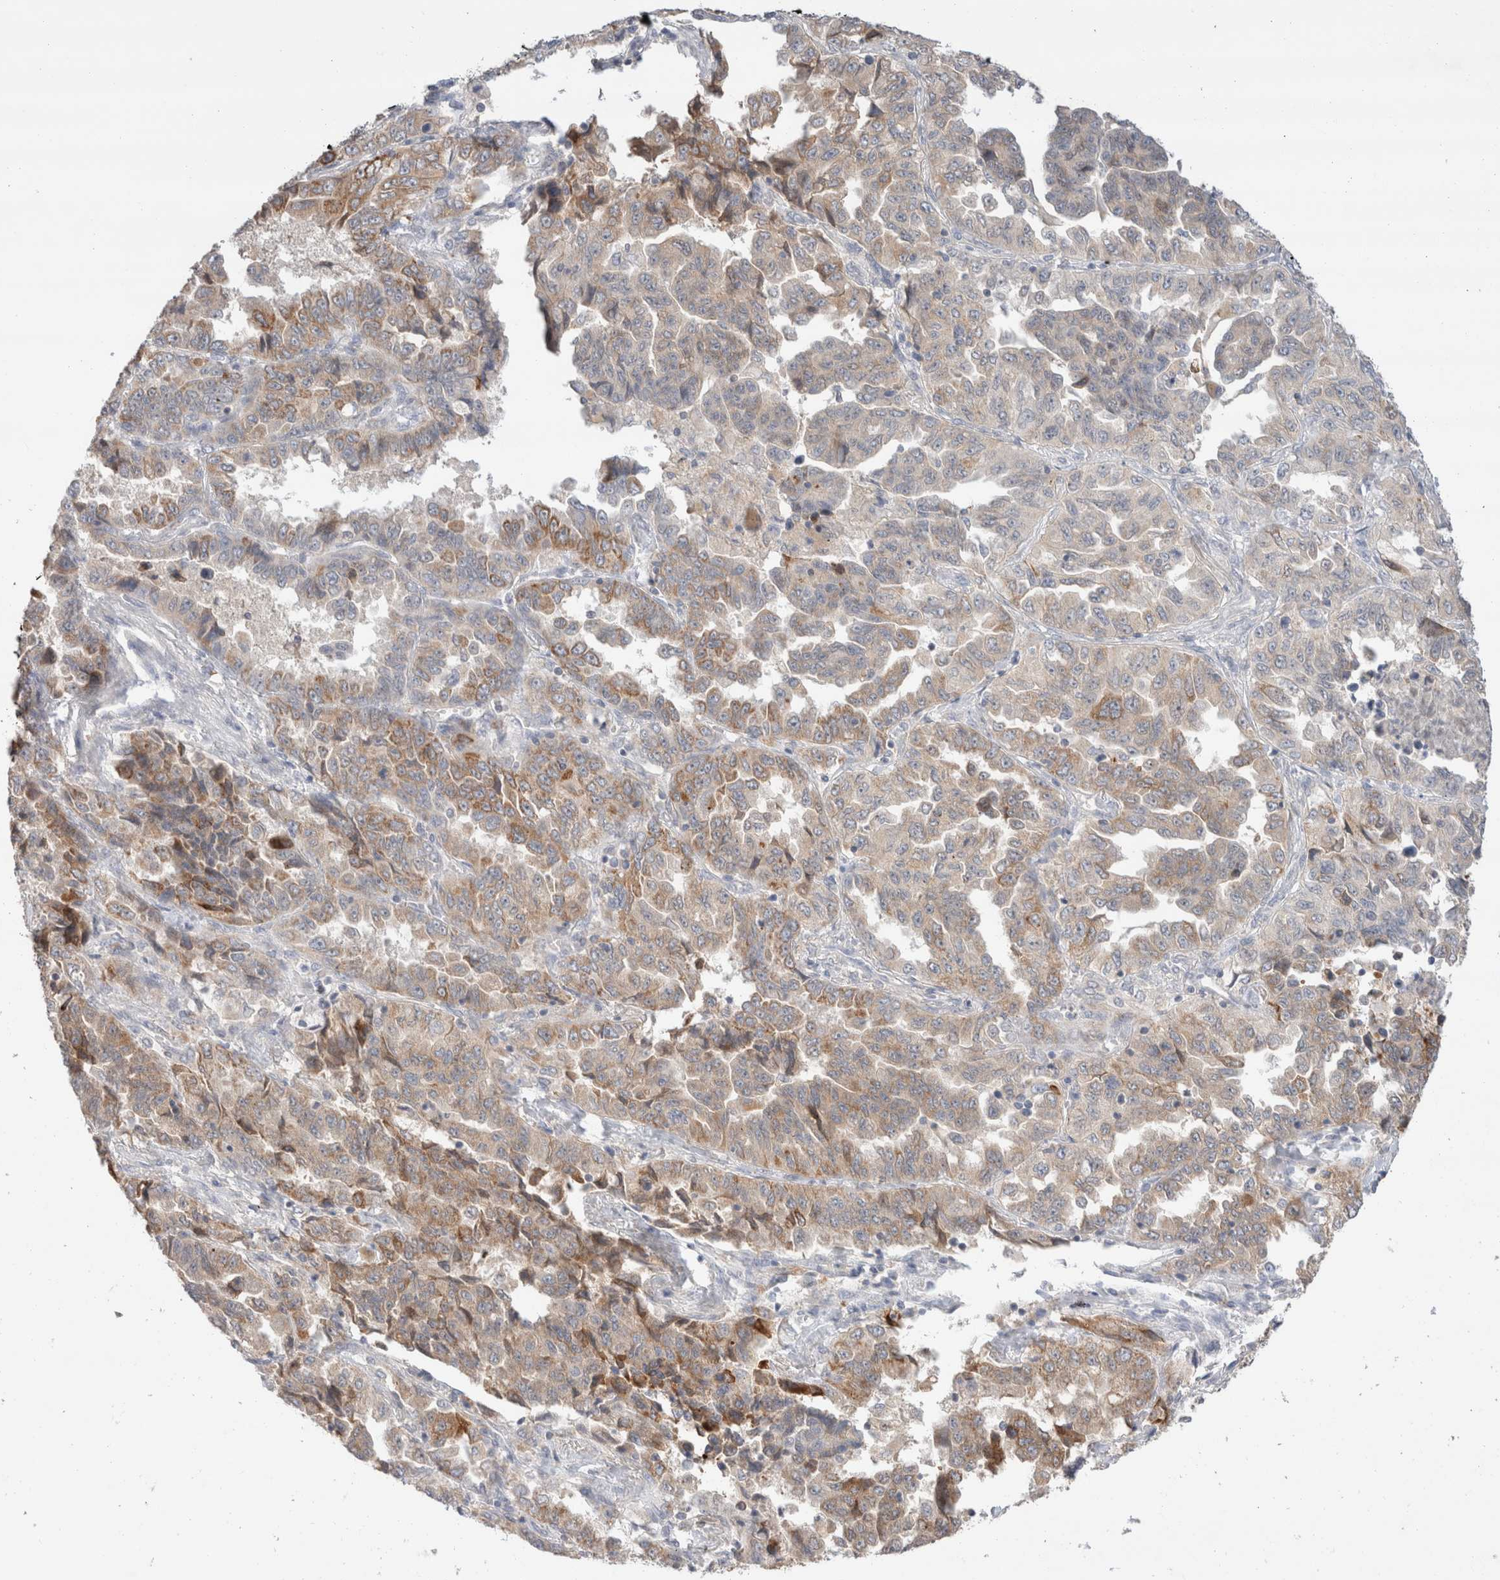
{"staining": {"intensity": "moderate", "quantity": "25%-75%", "location": "cytoplasmic/membranous"}, "tissue": "lung cancer", "cell_type": "Tumor cells", "image_type": "cancer", "snomed": [{"axis": "morphology", "description": "Adenocarcinoma, NOS"}, {"axis": "topography", "description": "Lung"}], "caption": "A brown stain labels moderate cytoplasmic/membranous staining of a protein in human lung adenocarcinoma tumor cells.", "gene": "TRIM41", "patient": {"sex": "female", "age": 51}}